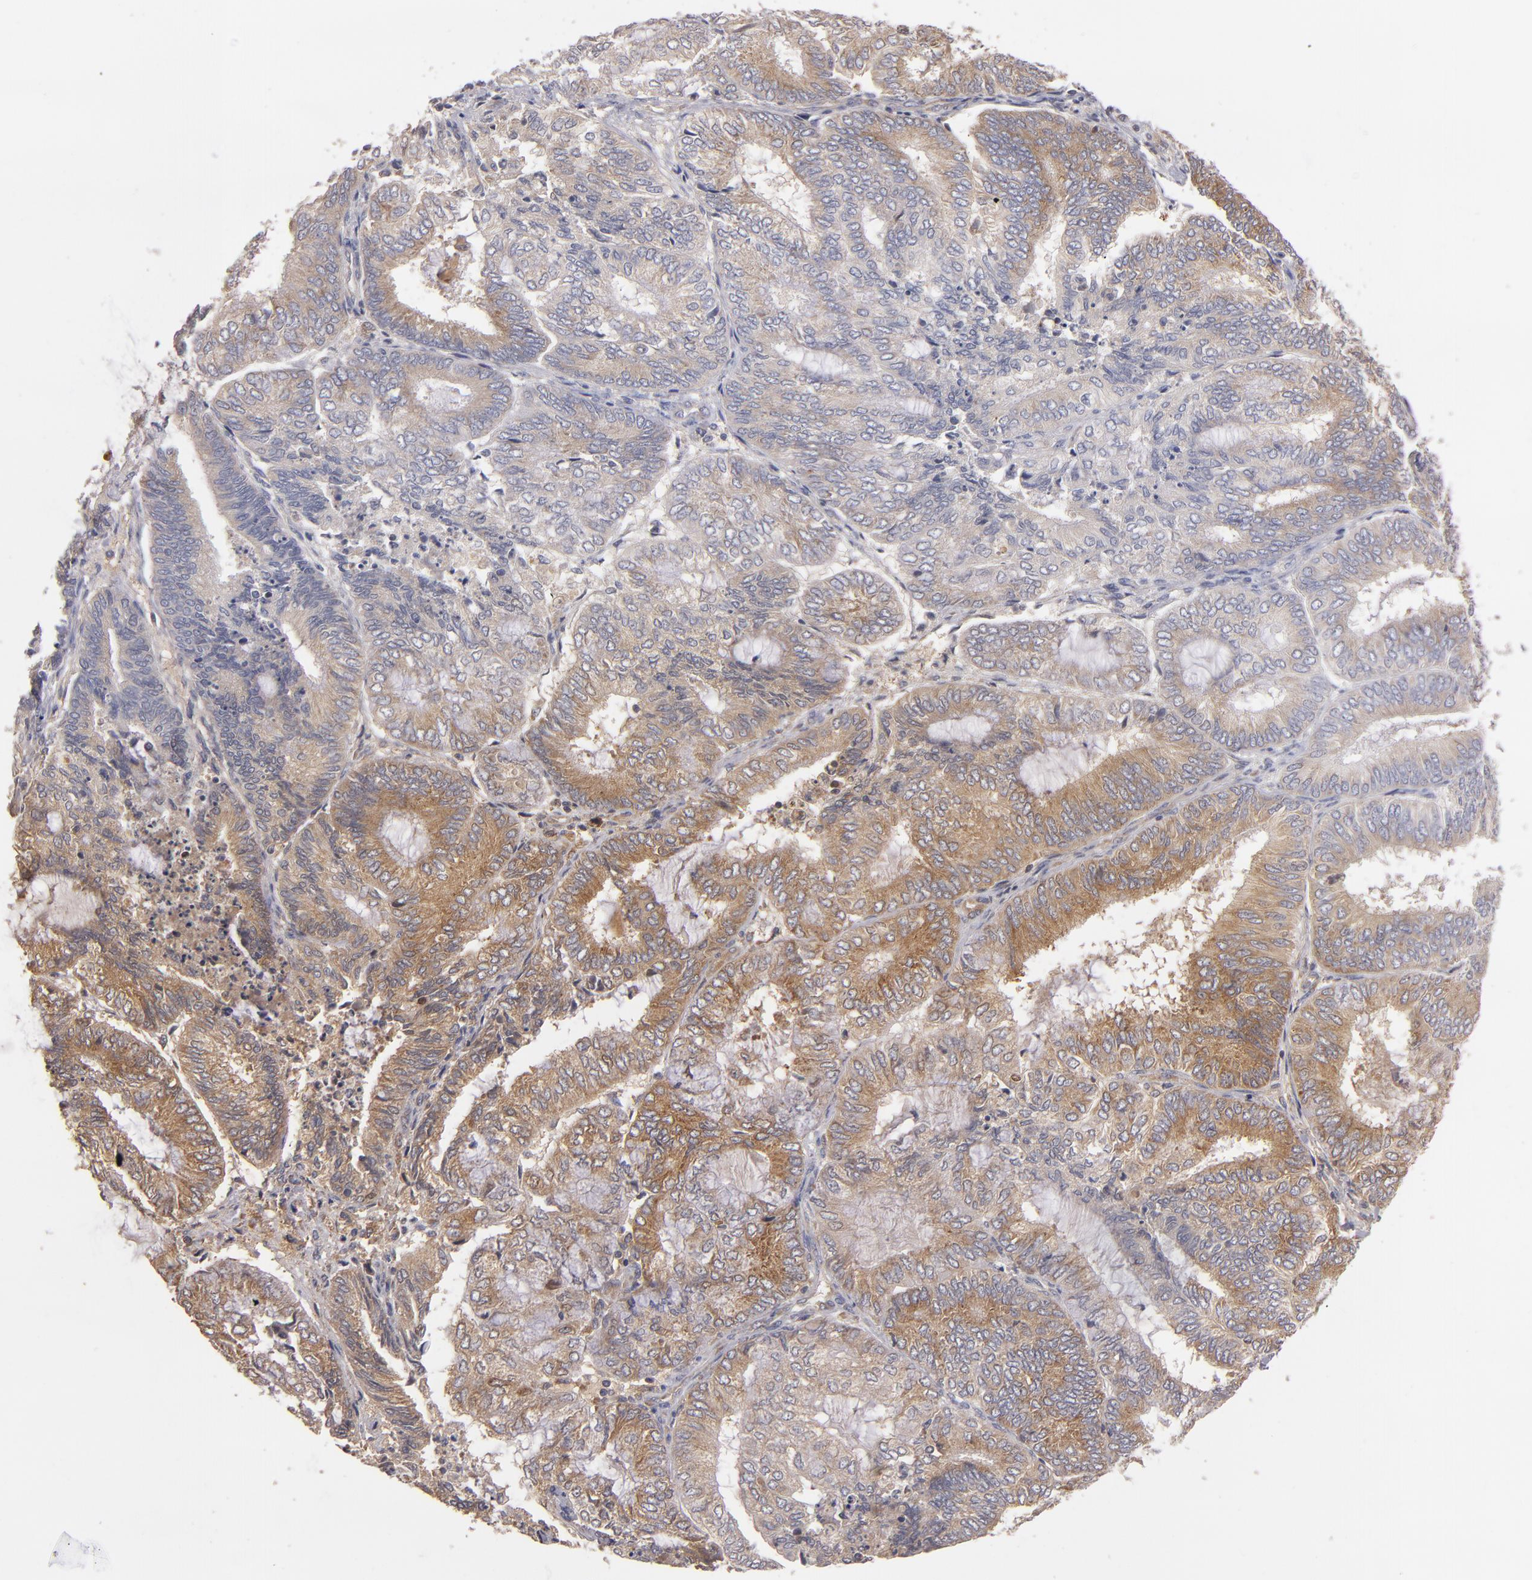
{"staining": {"intensity": "moderate", "quantity": ">75%", "location": "cytoplasmic/membranous"}, "tissue": "endometrial cancer", "cell_type": "Tumor cells", "image_type": "cancer", "snomed": [{"axis": "morphology", "description": "Adenocarcinoma, NOS"}, {"axis": "topography", "description": "Endometrium"}], "caption": "Tumor cells display medium levels of moderate cytoplasmic/membranous expression in approximately >75% of cells in human adenocarcinoma (endometrial).", "gene": "UPF3B", "patient": {"sex": "female", "age": 59}}